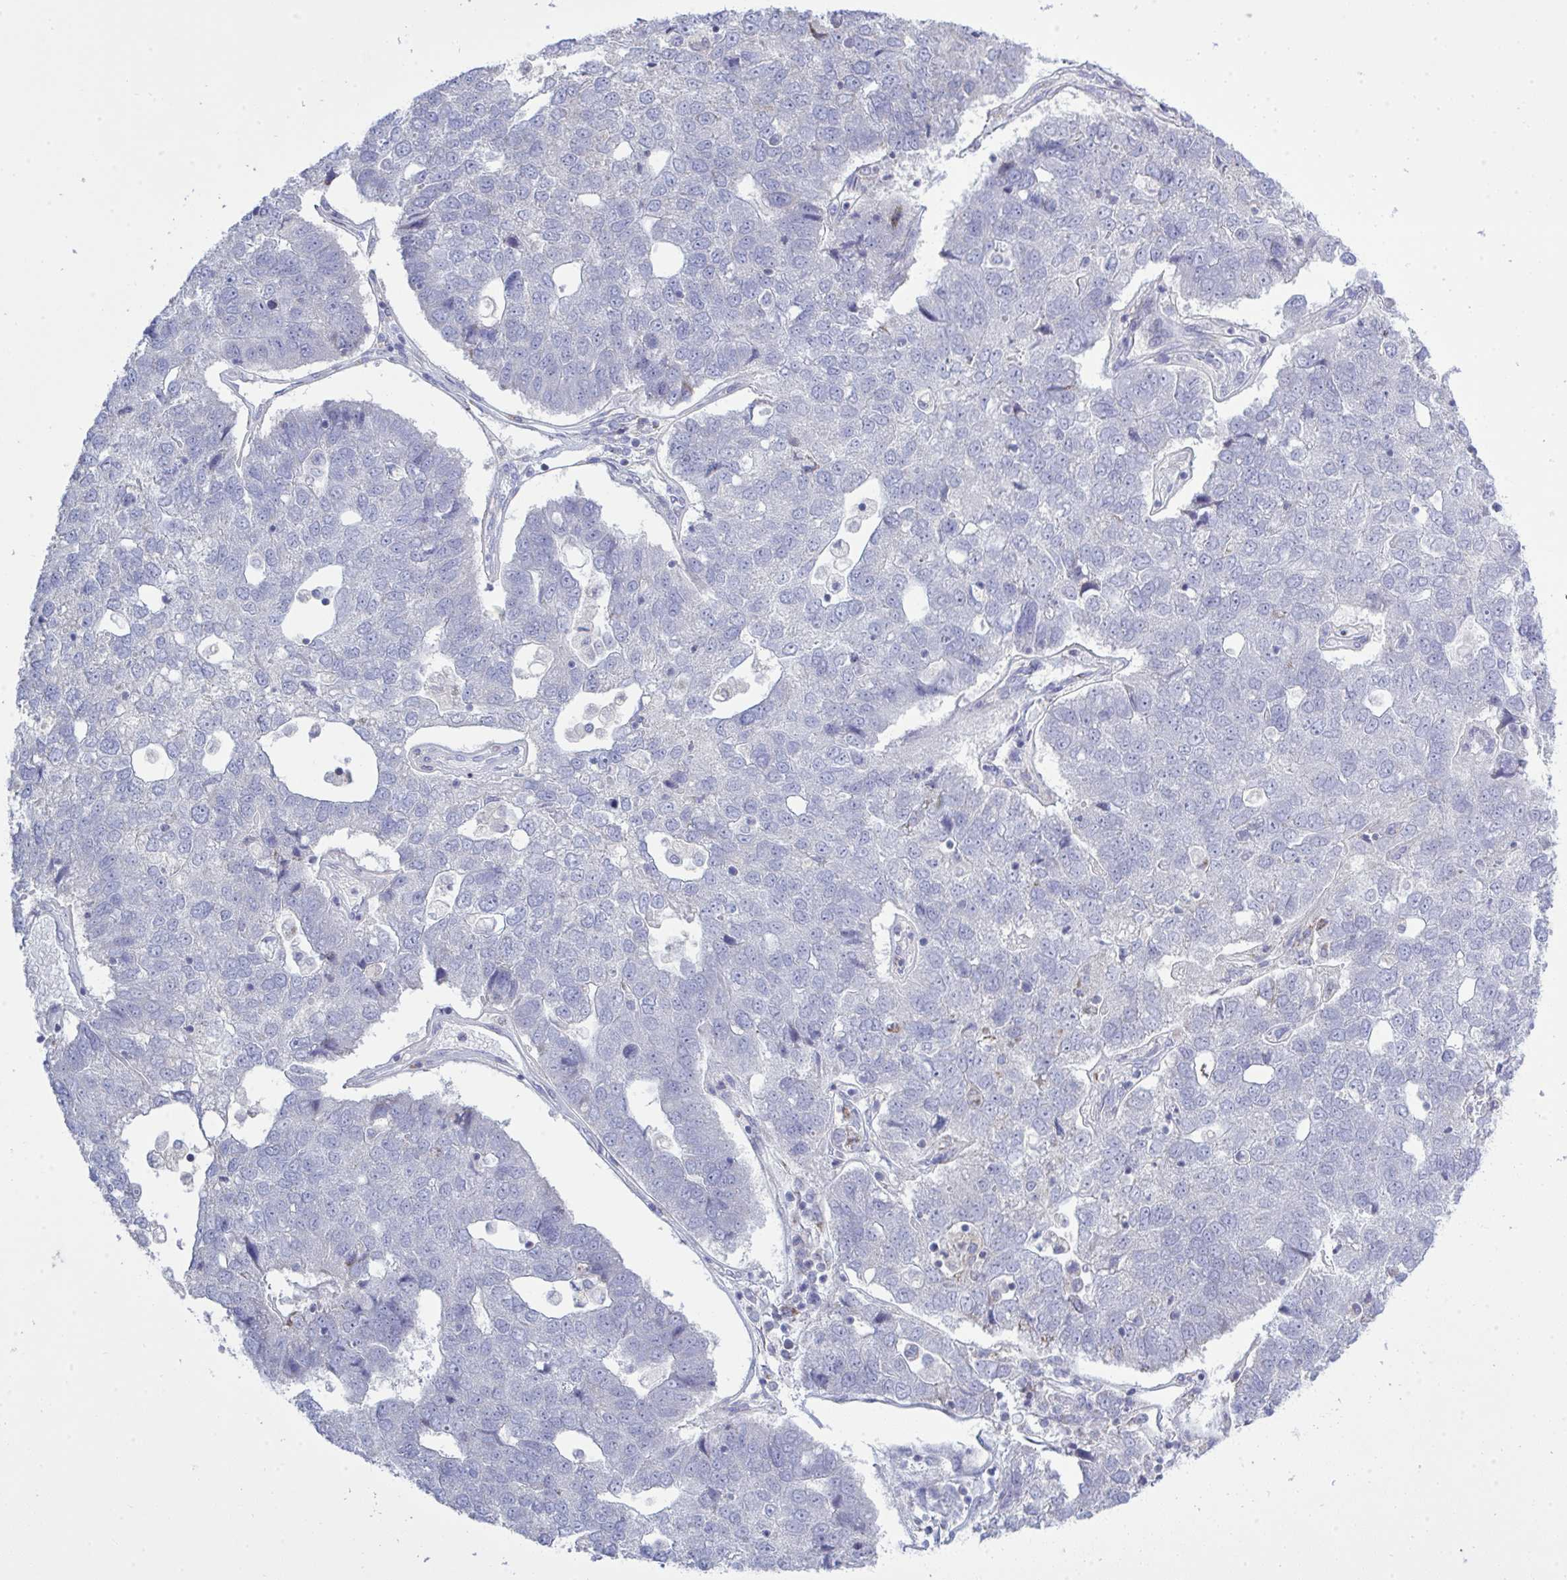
{"staining": {"intensity": "negative", "quantity": "none", "location": "none"}, "tissue": "pancreatic cancer", "cell_type": "Tumor cells", "image_type": "cancer", "snomed": [{"axis": "morphology", "description": "Adenocarcinoma, NOS"}, {"axis": "topography", "description": "Pancreas"}], "caption": "Tumor cells show no significant protein staining in adenocarcinoma (pancreatic).", "gene": "NDUFA7", "patient": {"sex": "female", "age": 61}}